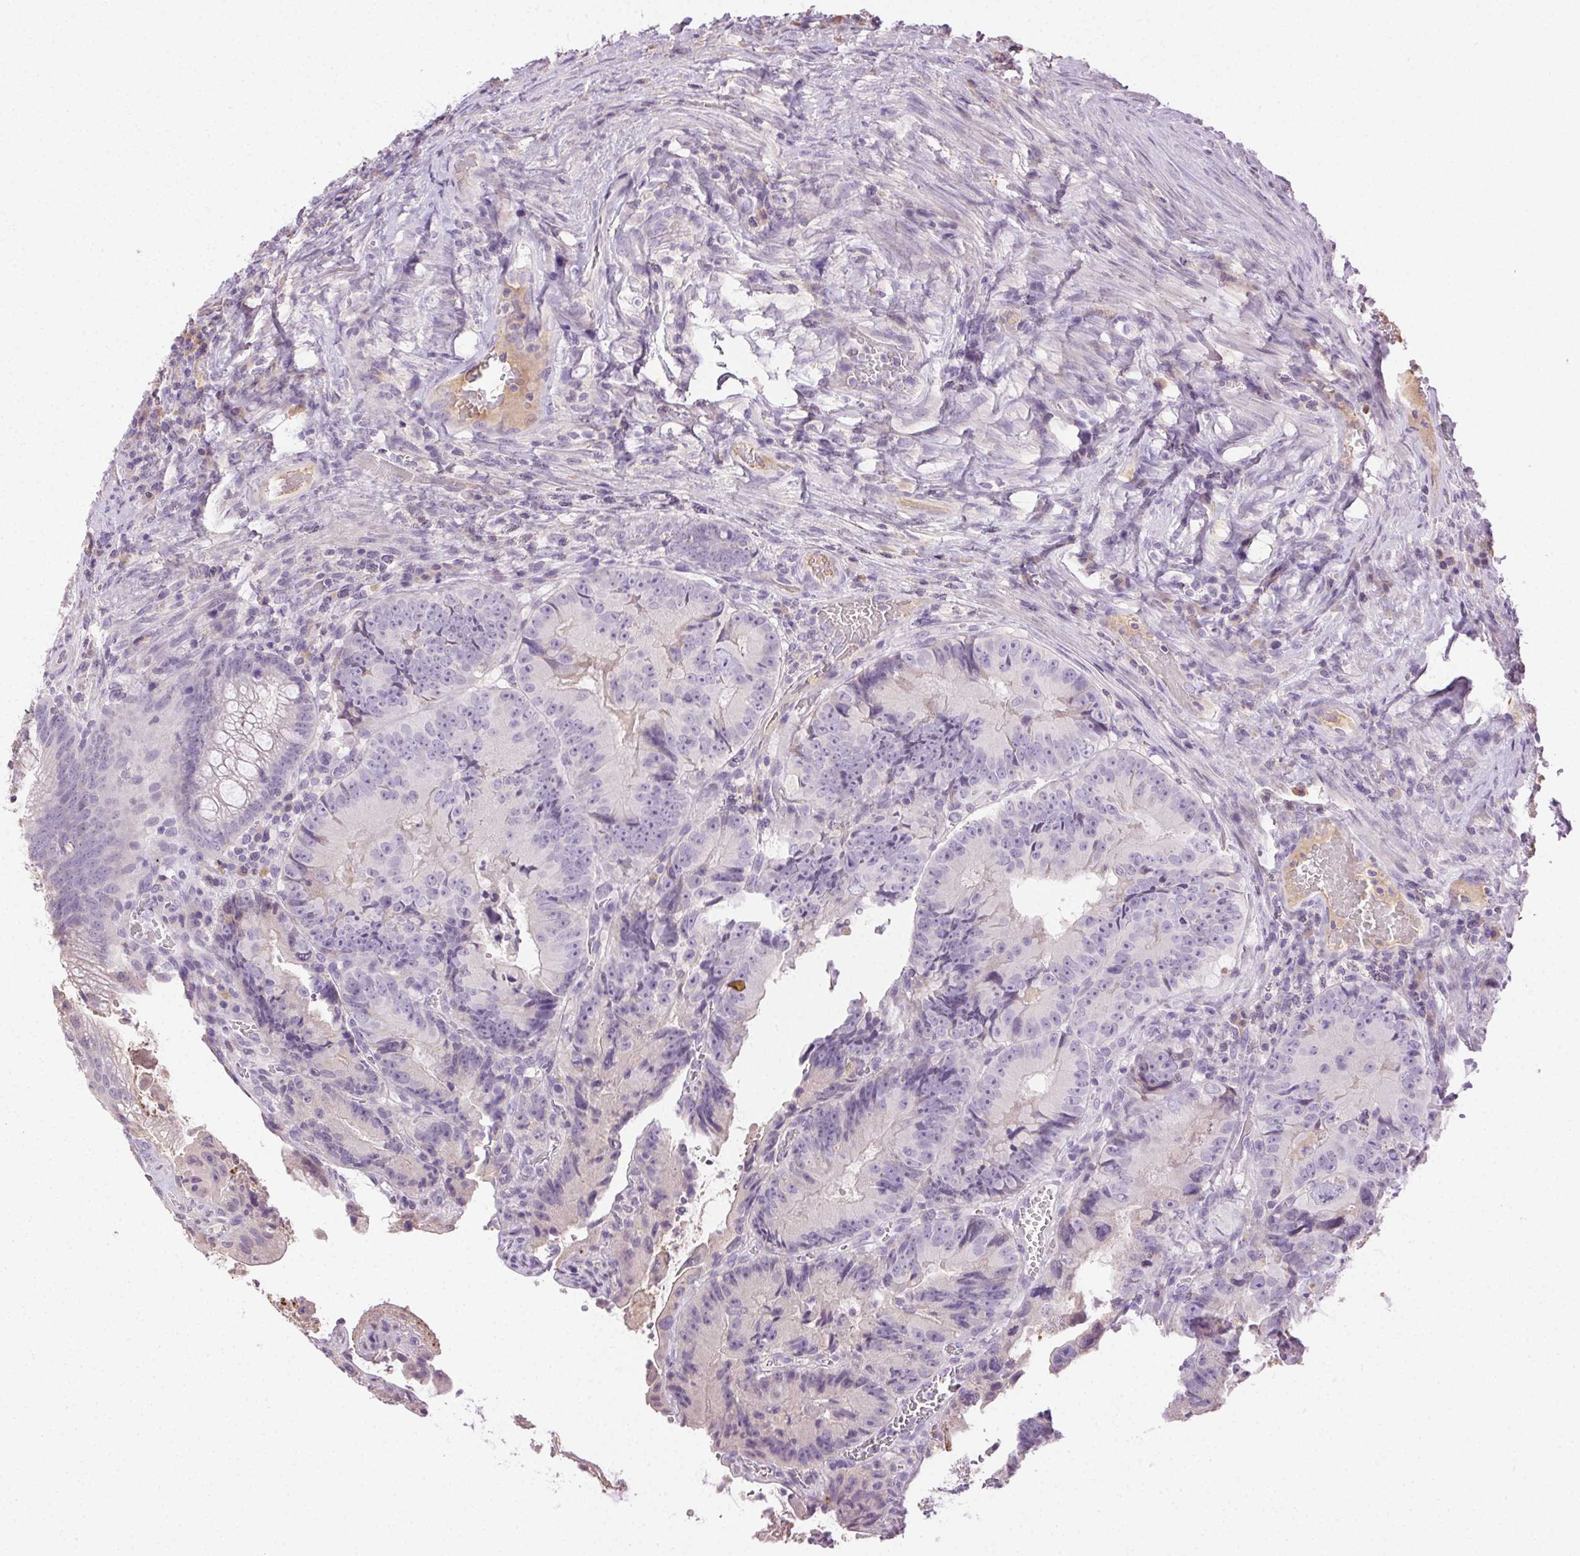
{"staining": {"intensity": "negative", "quantity": "none", "location": "none"}, "tissue": "colorectal cancer", "cell_type": "Tumor cells", "image_type": "cancer", "snomed": [{"axis": "morphology", "description": "Adenocarcinoma, NOS"}, {"axis": "topography", "description": "Colon"}], "caption": "High magnification brightfield microscopy of colorectal cancer (adenocarcinoma) stained with DAB (3,3'-diaminobenzidine) (brown) and counterstained with hematoxylin (blue): tumor cells show no significant staining.", "gene": "BPIFB2", "patient": {"sex": "female", "age": 86}}